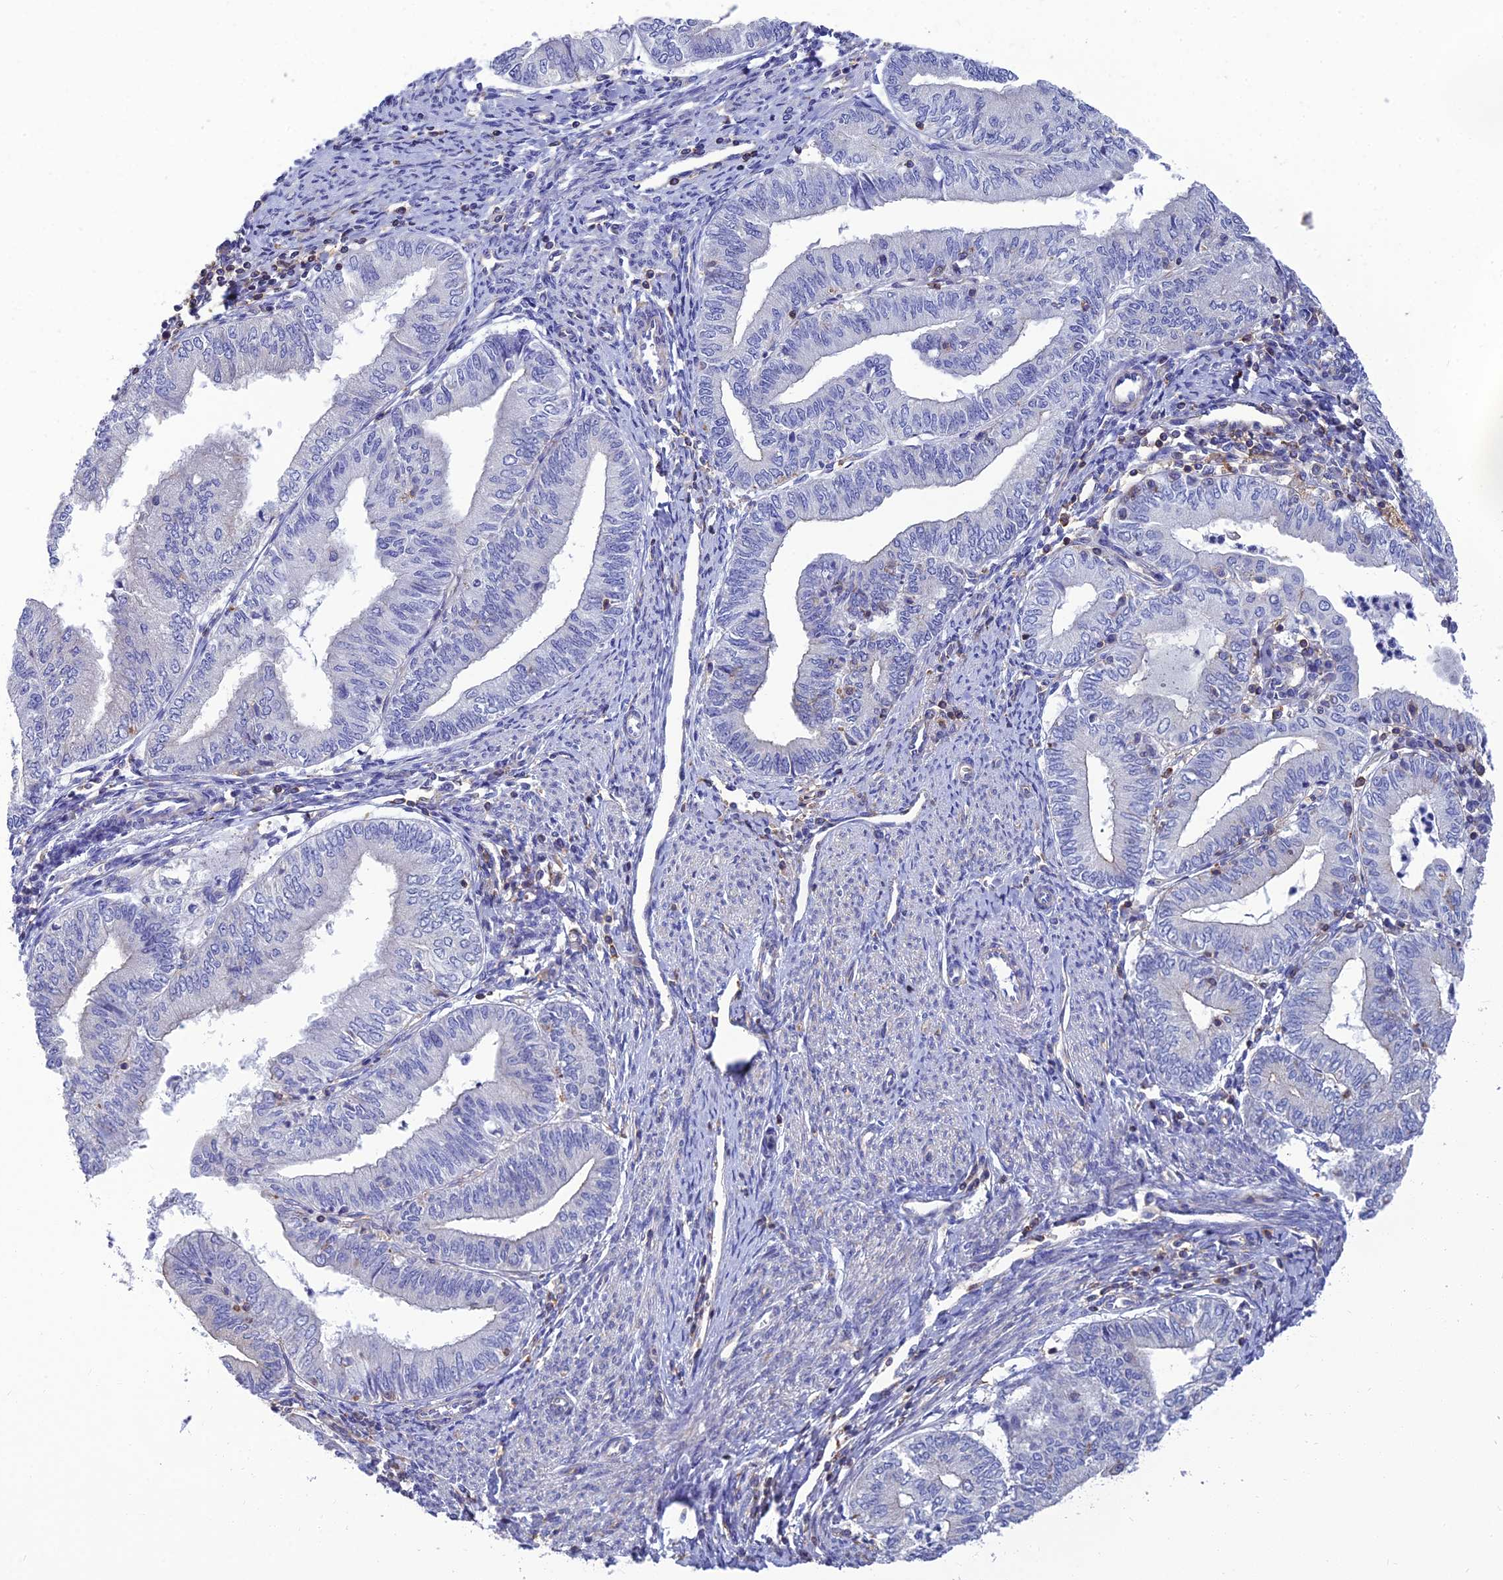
{"staining": {"intensity": "negative", "quantity": "none", "location": "none"}, "tissue": "endometrial cancer", "cell_type": "Tumor cells", "image_type": "cancer", "snomed": [{"axis": "morphology", "description": "Adenocarcinoma, NOS"}, {"axis": "topography", "description": "Endometrium"}], "caption": "IHC of human endometrial cancer displays no expression in tumor cells. (DAB IHC with hematoxylin counter stain).", "gene": "PPP1R18", "patient": {"sex": "female", "age": 66}}